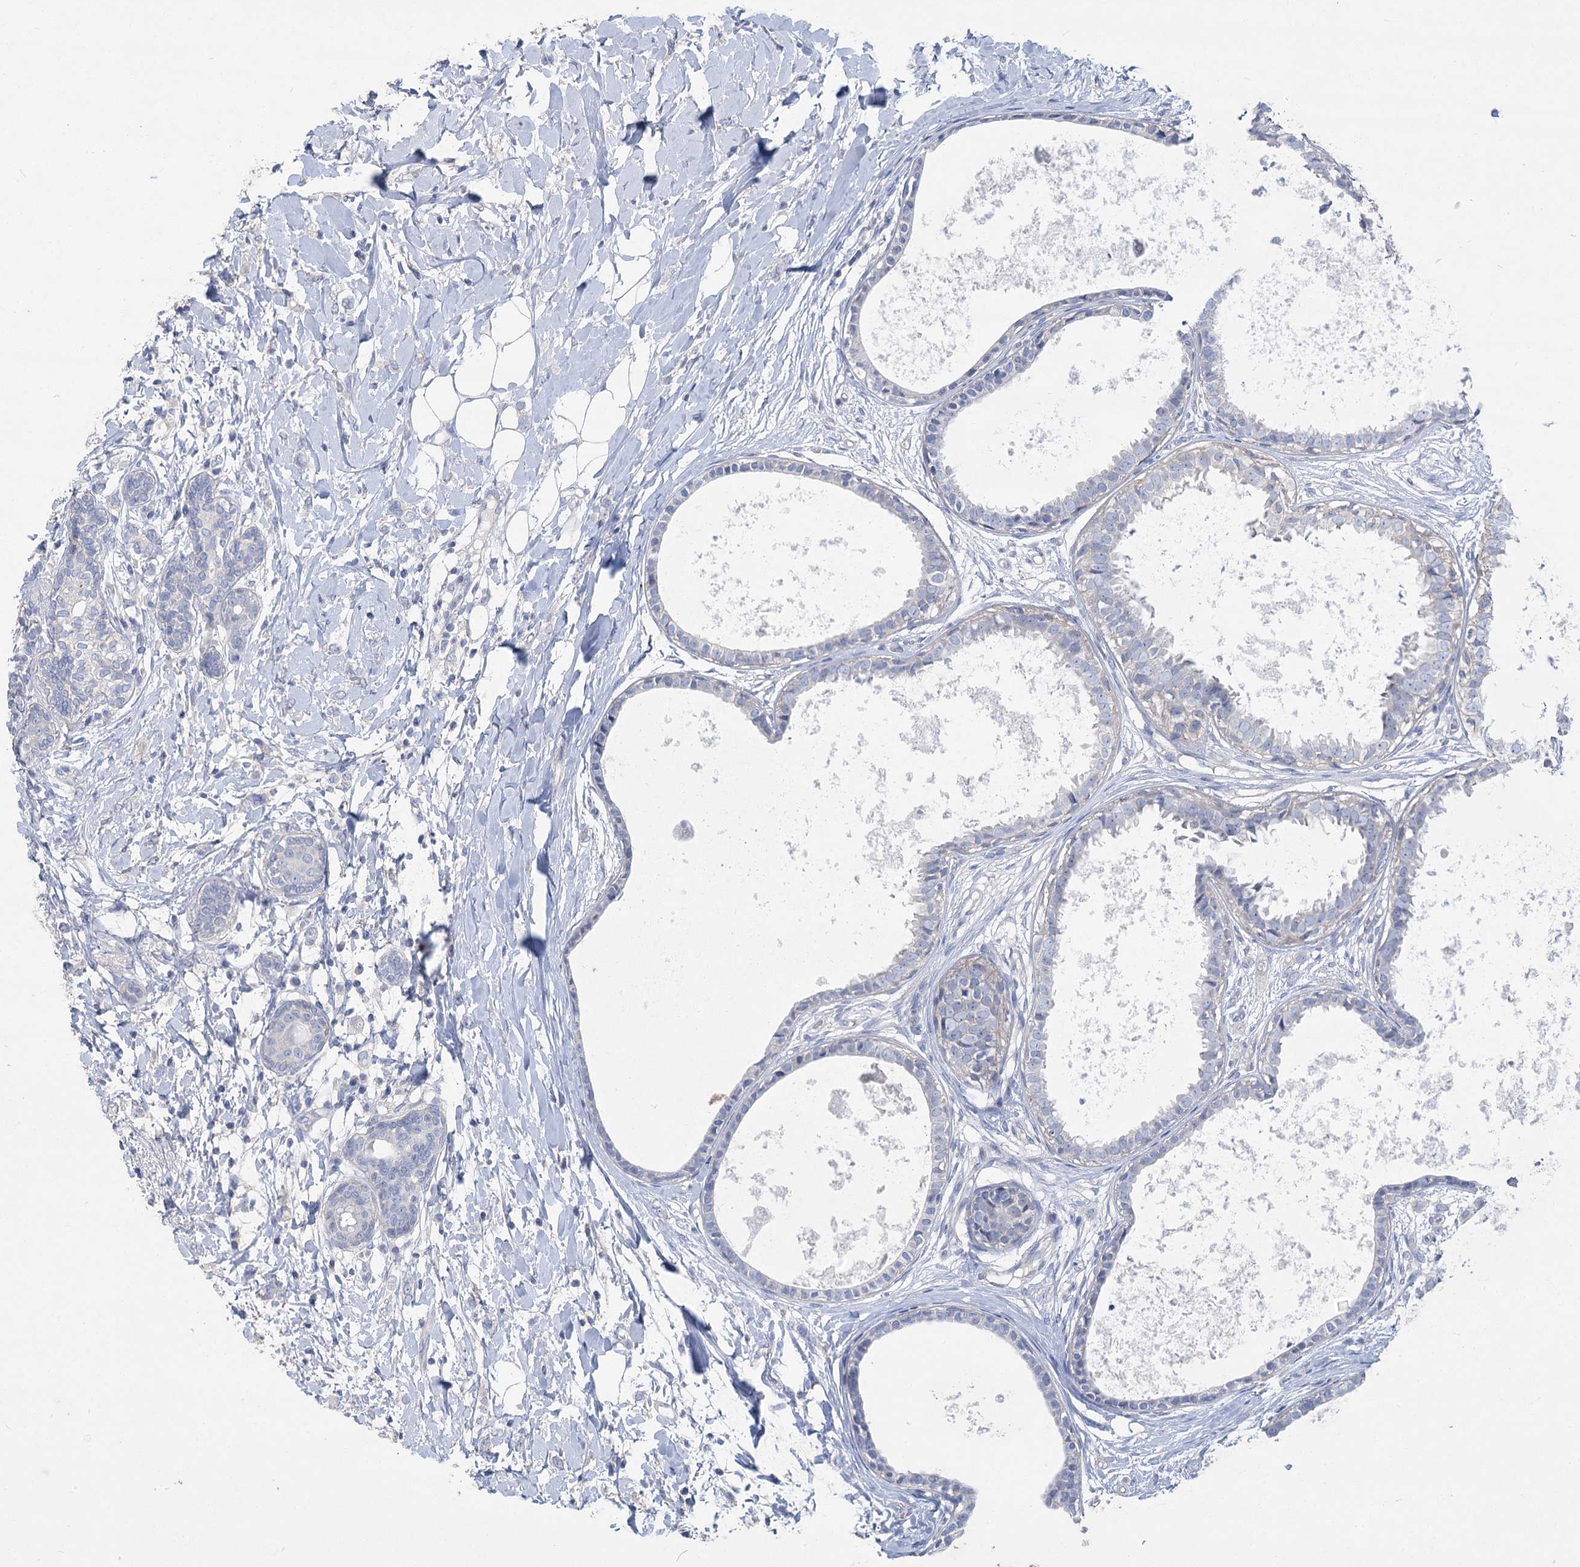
{"staining": {"intensity": "negative", "quantity": "none", "location": "none"}, "tissue": "breast cancer", "cell_type": "Tumor cells", "image_type": "cancer", "snomed": [{"axis": "morphology", "description": "Normal tissue, NOS"}, {"axis": "morphology", "description": "Lobular carcinoma"}, {"axis": "topography", "description": "Breast"}], "caption": "High magnification brightfield microscopy of breast cancer (lobular carcinoma) stained with DAB (brown) and counterstained with hematoxylin (blue): tumor cells show no significant staining. (Brightfield microscopy of DAB IHC at high magnification).", "gene": "SLC9A3", "patient": {"sex": "female", "age": 47}}